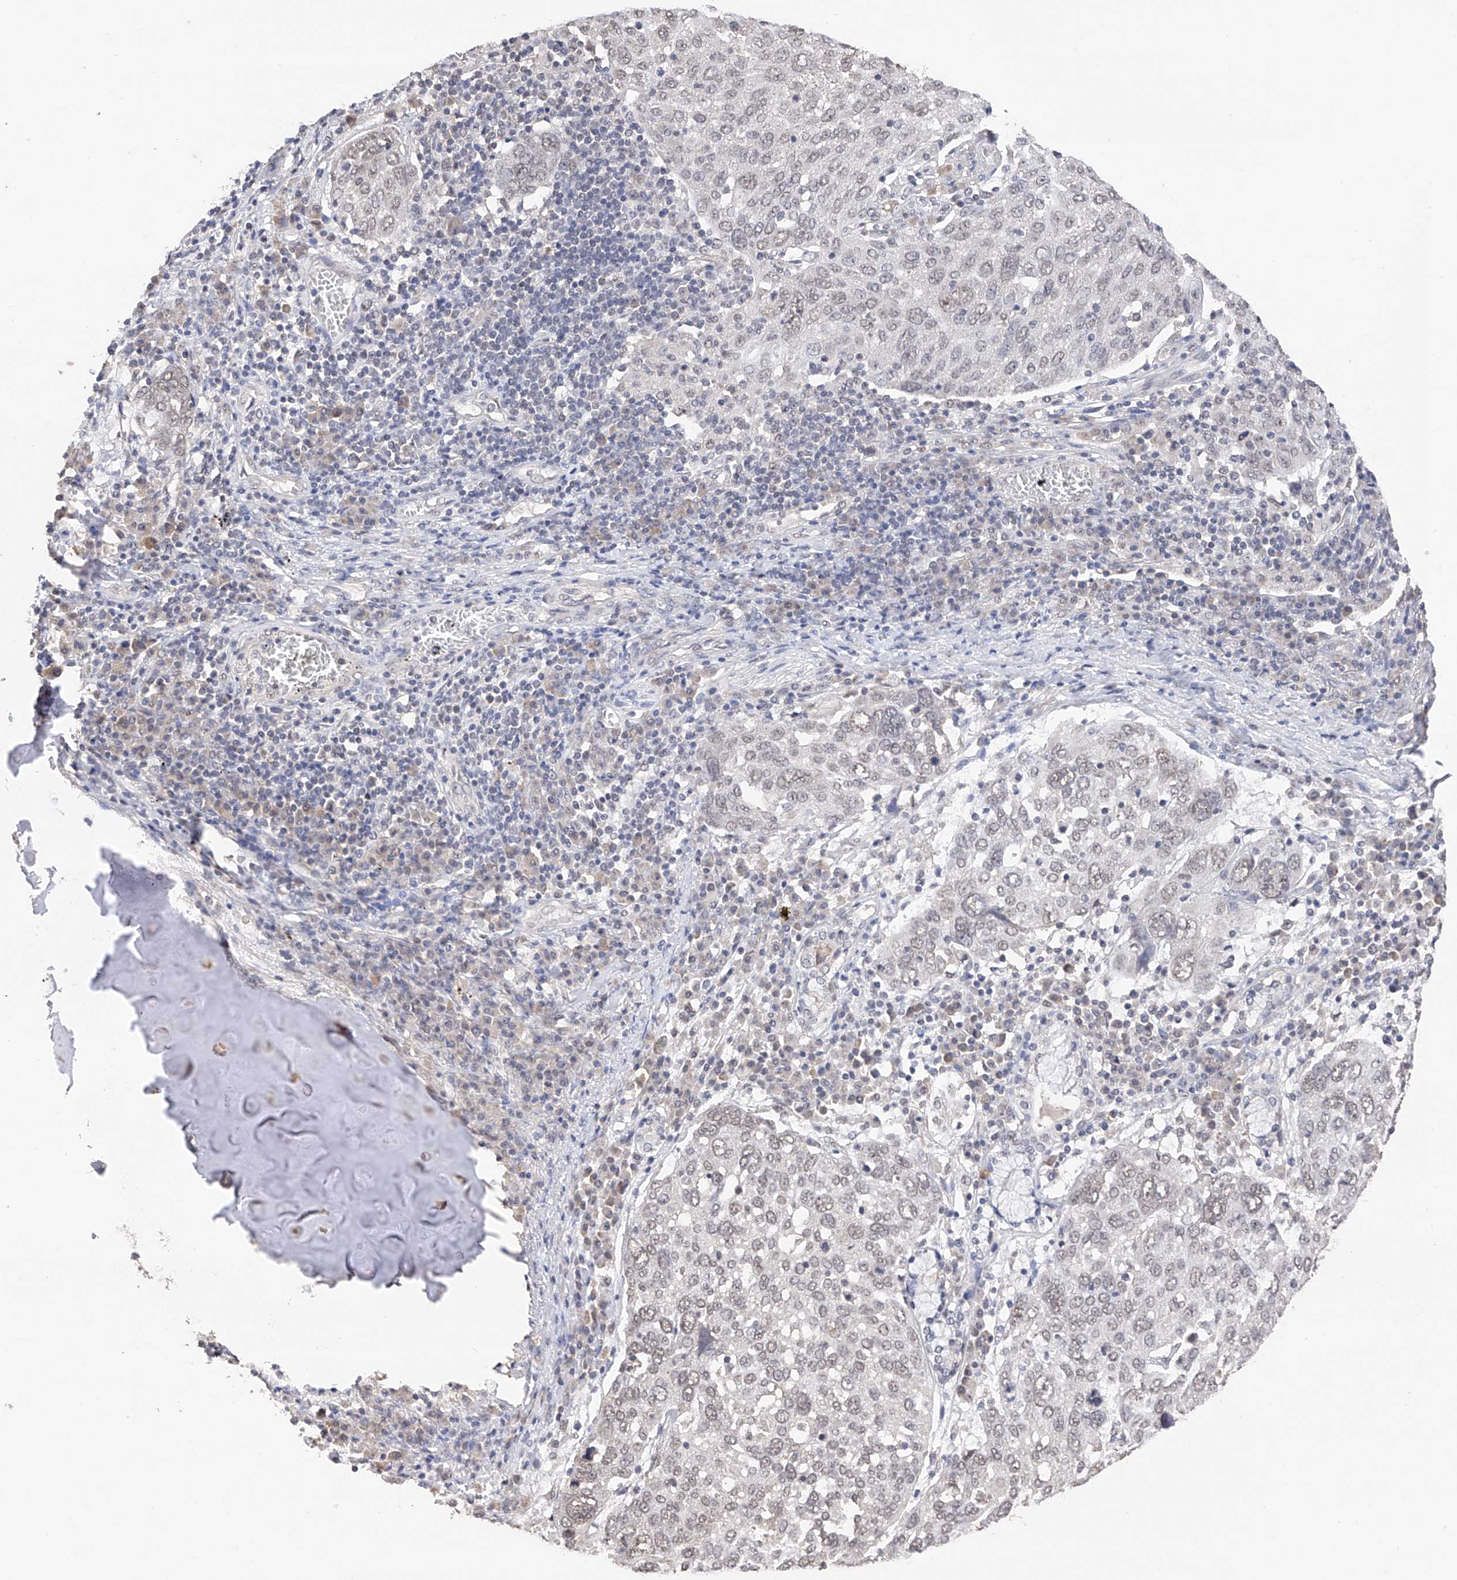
{"staining": {"intensity": "weak", "quantity": "25%-75%", "location": "nuclear"}, "tissue": "lung cancer", "cell_type": "Tumor cells", "image_type": "cancer", "snomed": [{"axis": "morphology", "description": "Squamous cell carcinoma, NOS"}, {"axis": "topography", "description": "Lung"}], "caption": "Immunohistochemistry (DAB) staining of human lung squamous cell carcinoma shows weak nuclear protein positivity in about 25%-75% of tumor cells. The staining was performed using DAB, with brown indicating positive protein expression. Nuclei are stained blue with hematoxylin.", "gene": "DMAP1", "patient": {"sex": "male", "age": 65}}